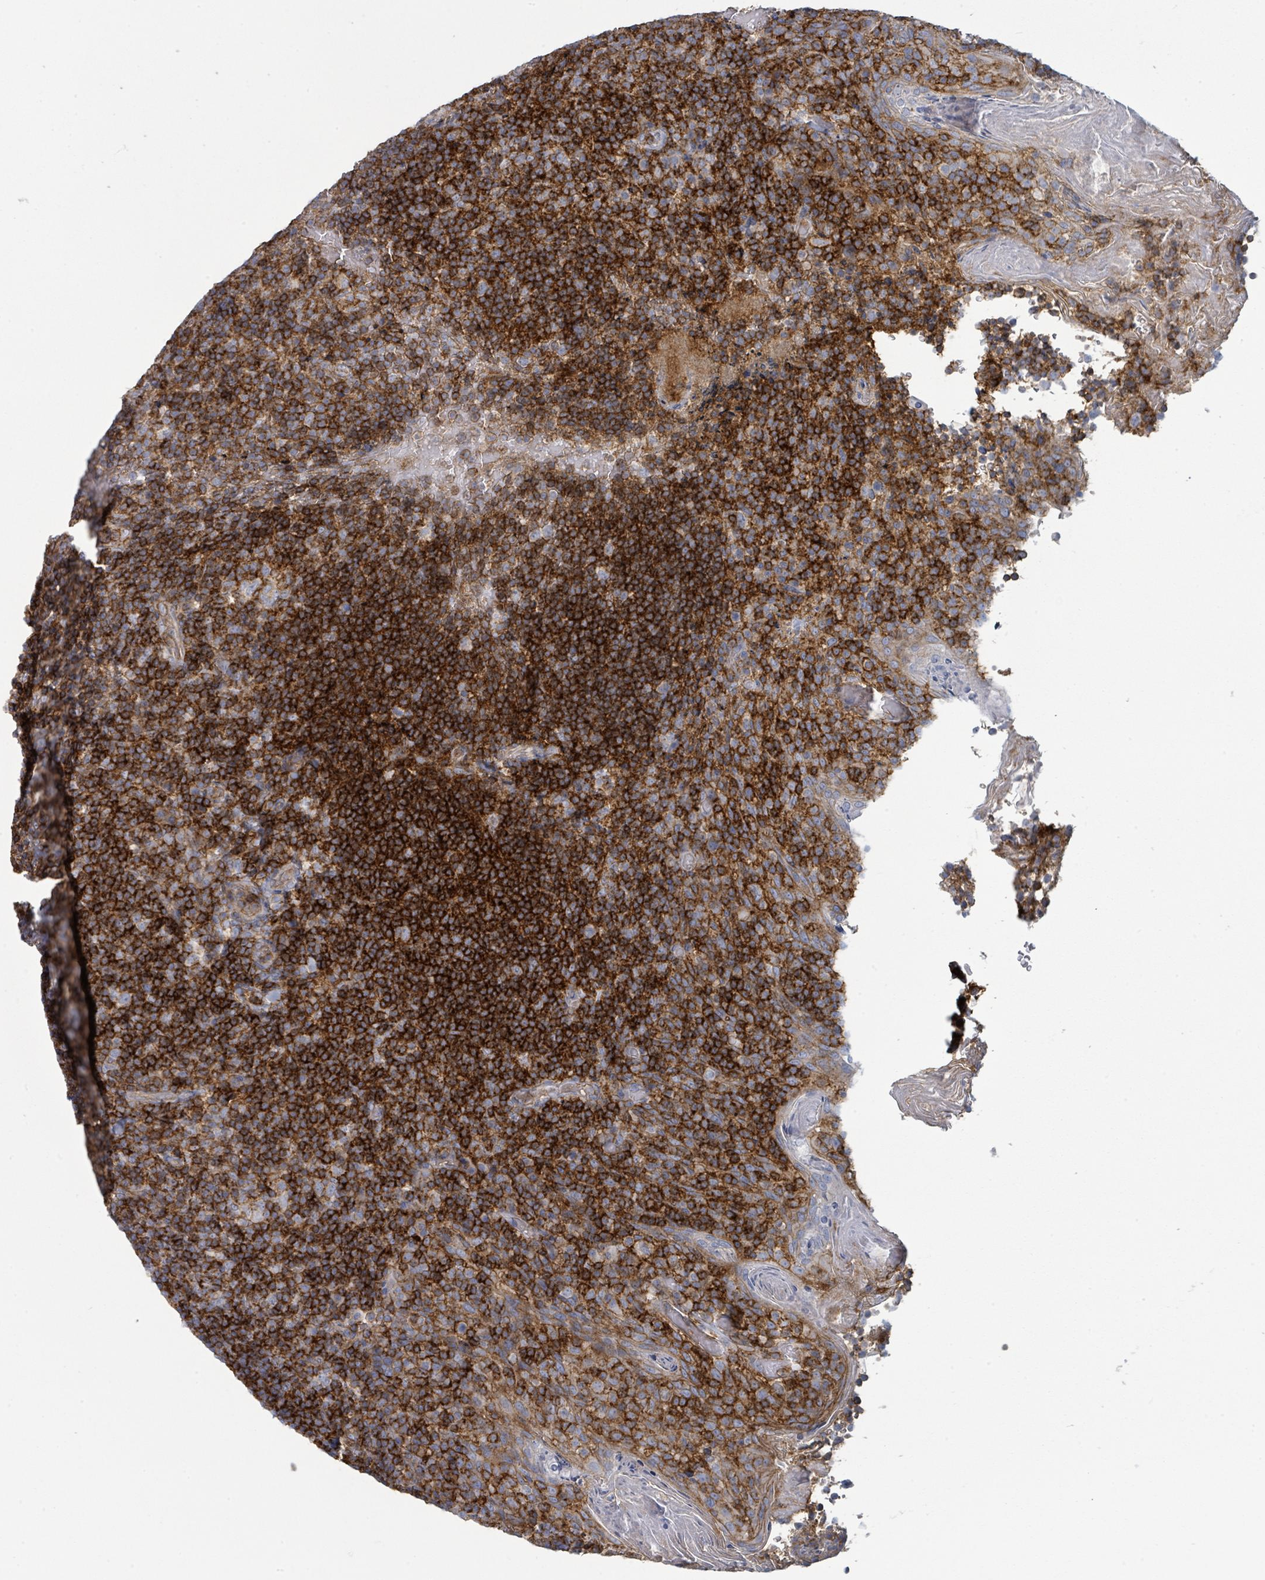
{"staining": {"intensity": "strong", "quantity": "<25%", "location": "cytoplasmic/membranous"}, "tissue": "tonsil", "cell_type": "Germinal center cells", "image_type": "normal", "snomed": [{"axis": "morphology", "description": "Normal tissue, NOS"}, {"axis": "topography", "description": "Tonsil"}], "caption": "Immunohistochemical staining of normal human tonsil exhibits medium levels of strong cytoplasmic/membranous positivity in approximately <25% of germinal center cells. Immunohistochemistry stains the protein of interest in brown and the nuclei are stained blue.", "gene": "TNFRSF14", "patient": {"sex": "female", "age": 10}}